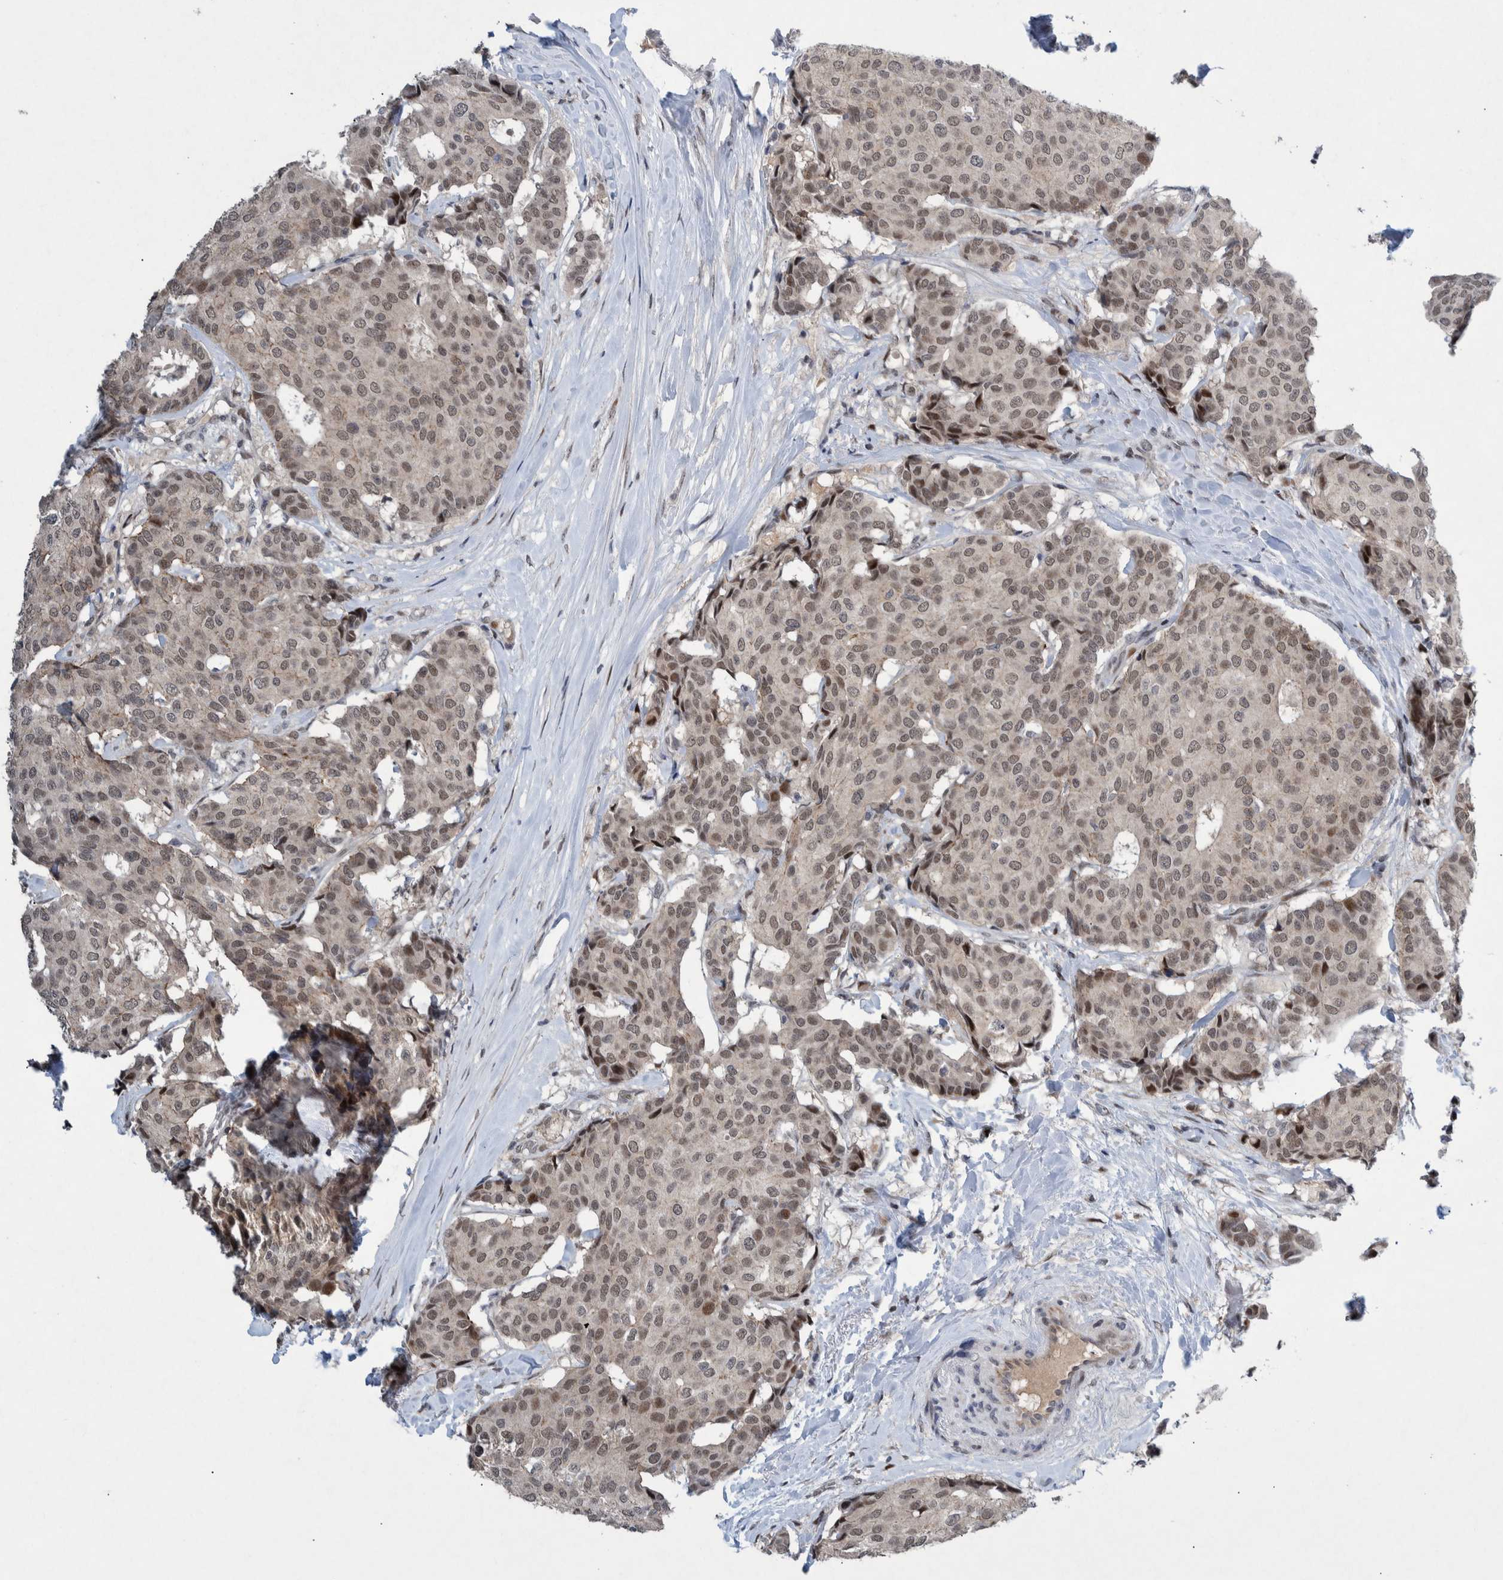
{"staining": {"intensity": "weak", "quantity": ">75%", "location": "nuclear"}, "tissue": "breast cancer", "cell_type": "Tumor cells", "image_type": "cancer", "snomed": [{"axis": "morphology", "description": "Duct carcinoma"}, {"axis": "topography", "description": "Breast"}], "caption": "Immunohistochemical staining of human breast cancer (invasive ductal carcinoma) demonstrates weak nuclear protein staining in approximately >75% of tumor cells.", "gene": "ESRP1", "patient": {"sex": "female", "age": 75}}